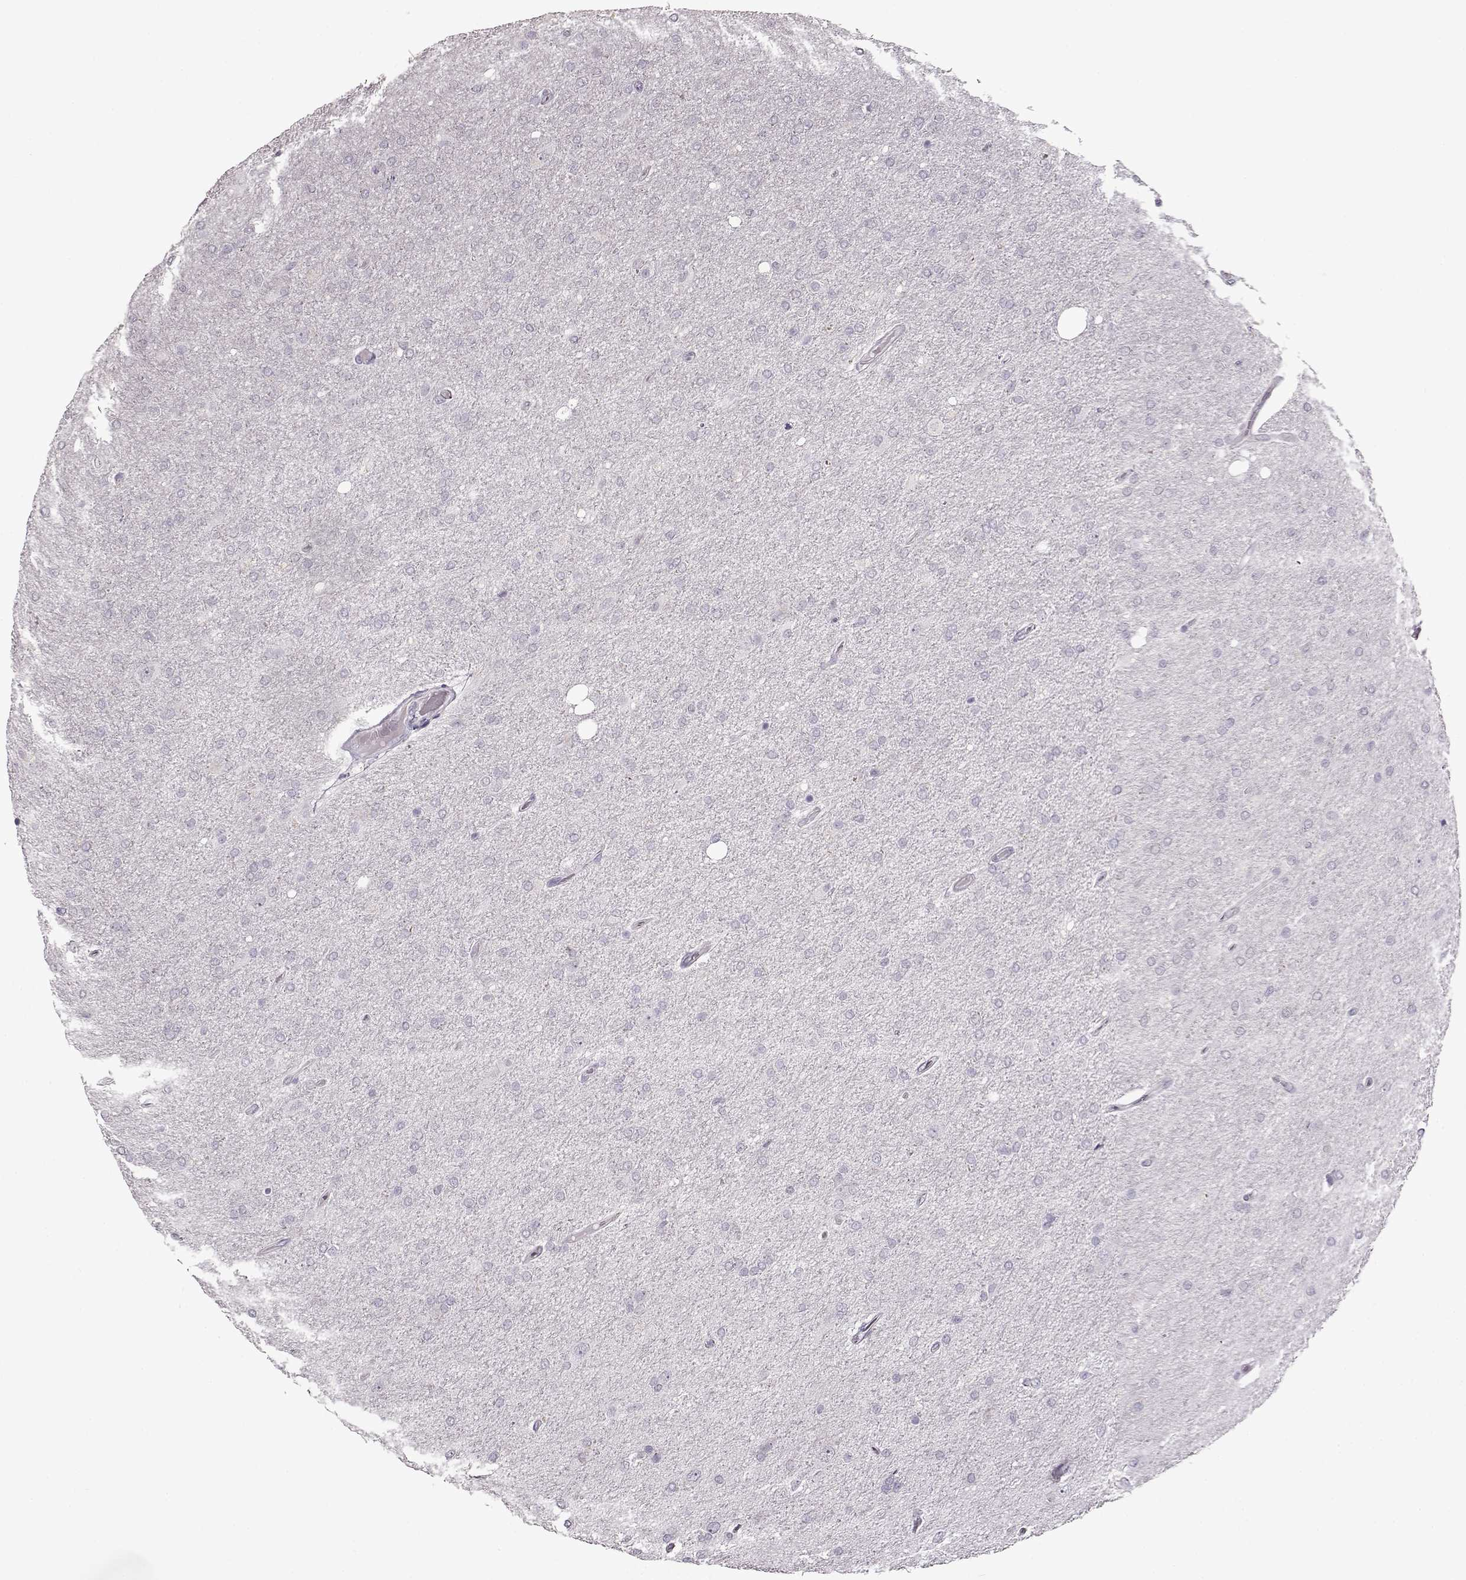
{"staining": {"intensity": "negative", "quantity": "none", "location": "none"}, "tissue": "glioma", "cell_type": "Tumor cells", "image_type": "cancer", "snomed": [{"axis": "morphology", "description": "Glioma, malignant, High grade"}, {"axis": "topography", "description": "Cerebral cortex"}], "caption": "Tumor cells show no significant staining in glioma.", "gene": "FSHB", "patient": {"sex": "male", "age": 70}}